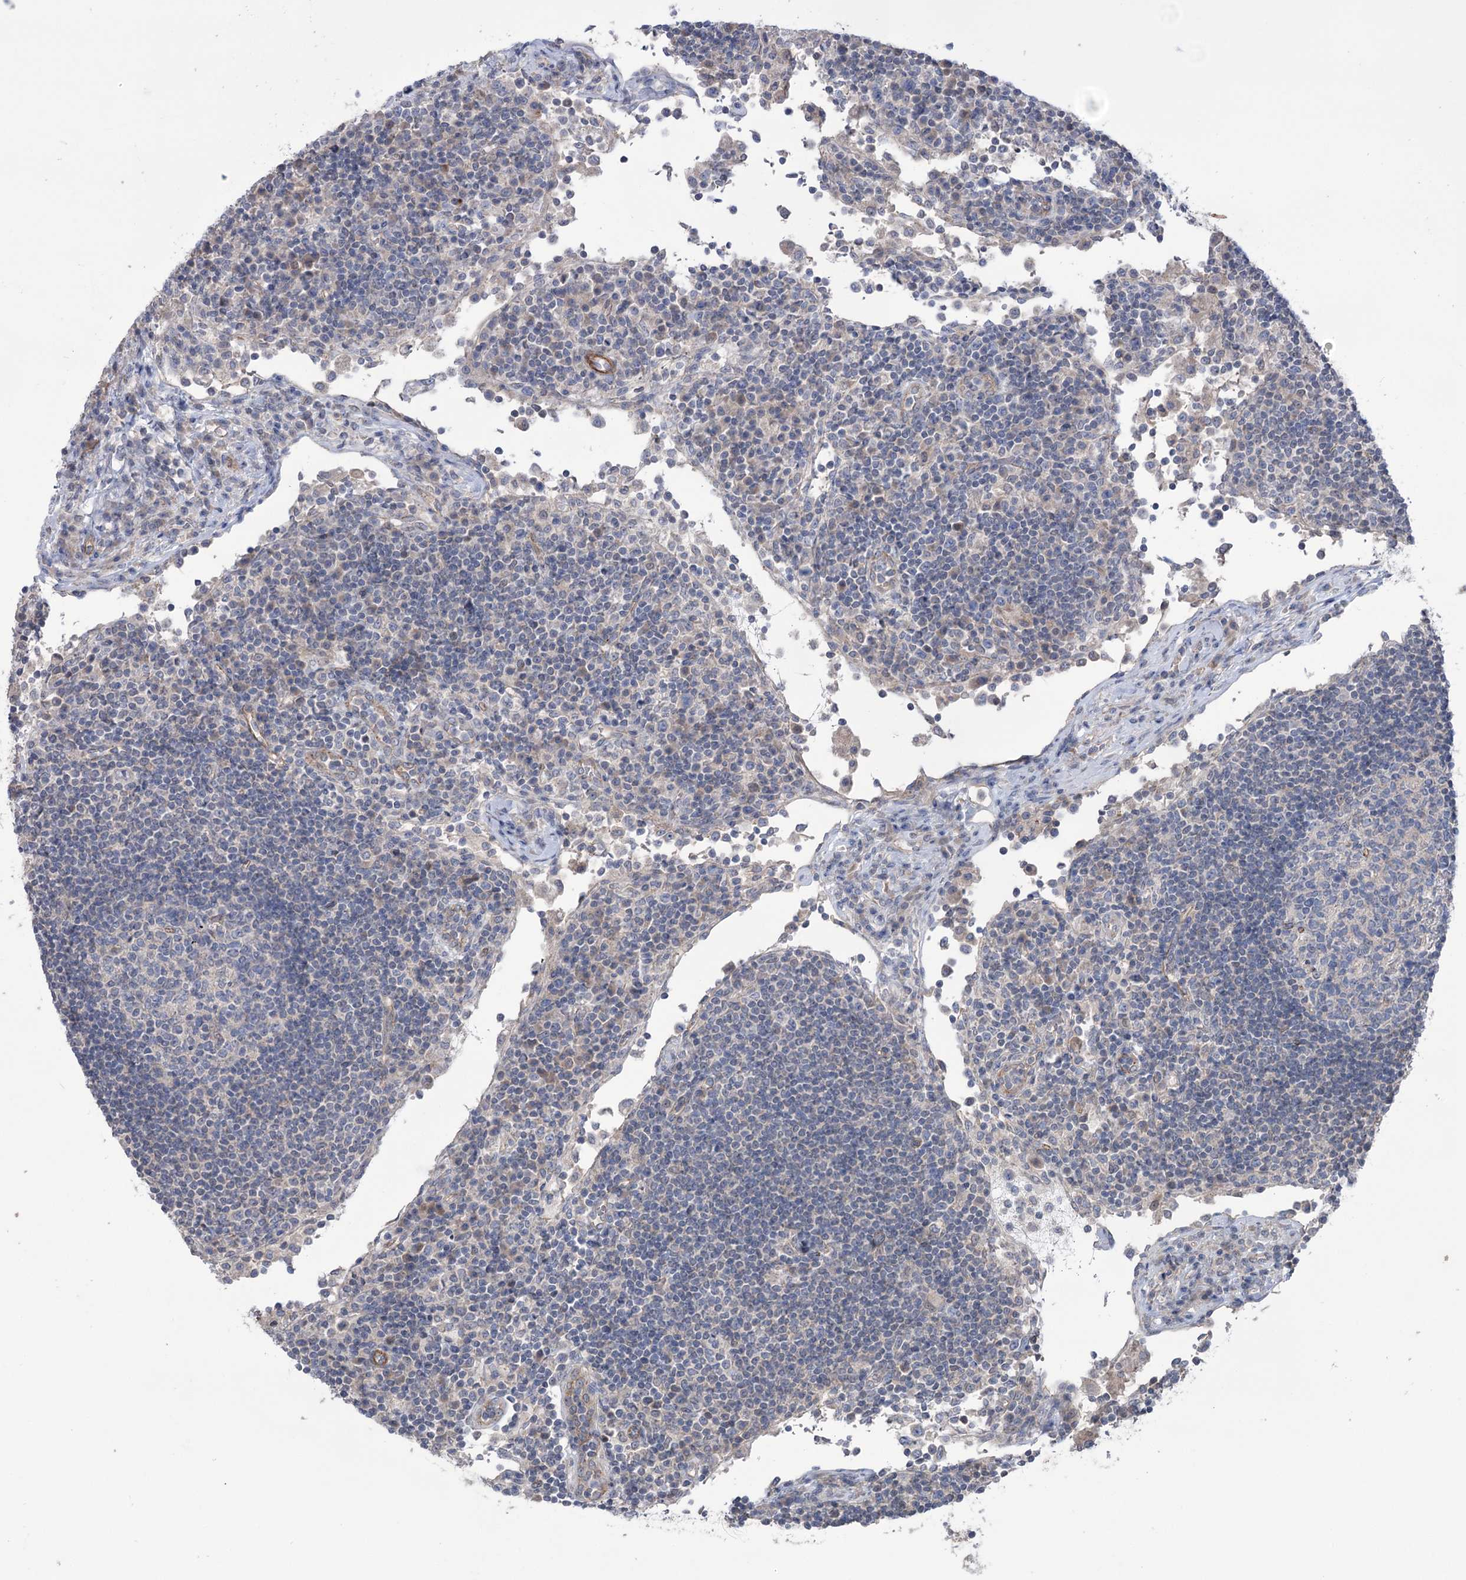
{"staining": {"intensity": "negative", "quantity": "none", "location": "none"}, "tissue": "lymph node", "cell_type": "Germinal center cells", "image_type": "normal", "snomed": [{"axis": "morphology", "description": "Normal tissue, NOS"}, {"axis": "topography", "description": "Lymph node"}], "caption": "This image is of unremarkable lymph node stained with IHC to label a protein in brown with the nuclei are counter-stained blue. There is no staining in germinal center cells. (Stains: DAB (3,3'-diaminobenzidine) immunohistochemistry with hematoxylin counter stain, Microscopy: brightfield microscopy at high magnification).", "gene": "TRIM71", "patient": {"sex": "female", "age": 53}}